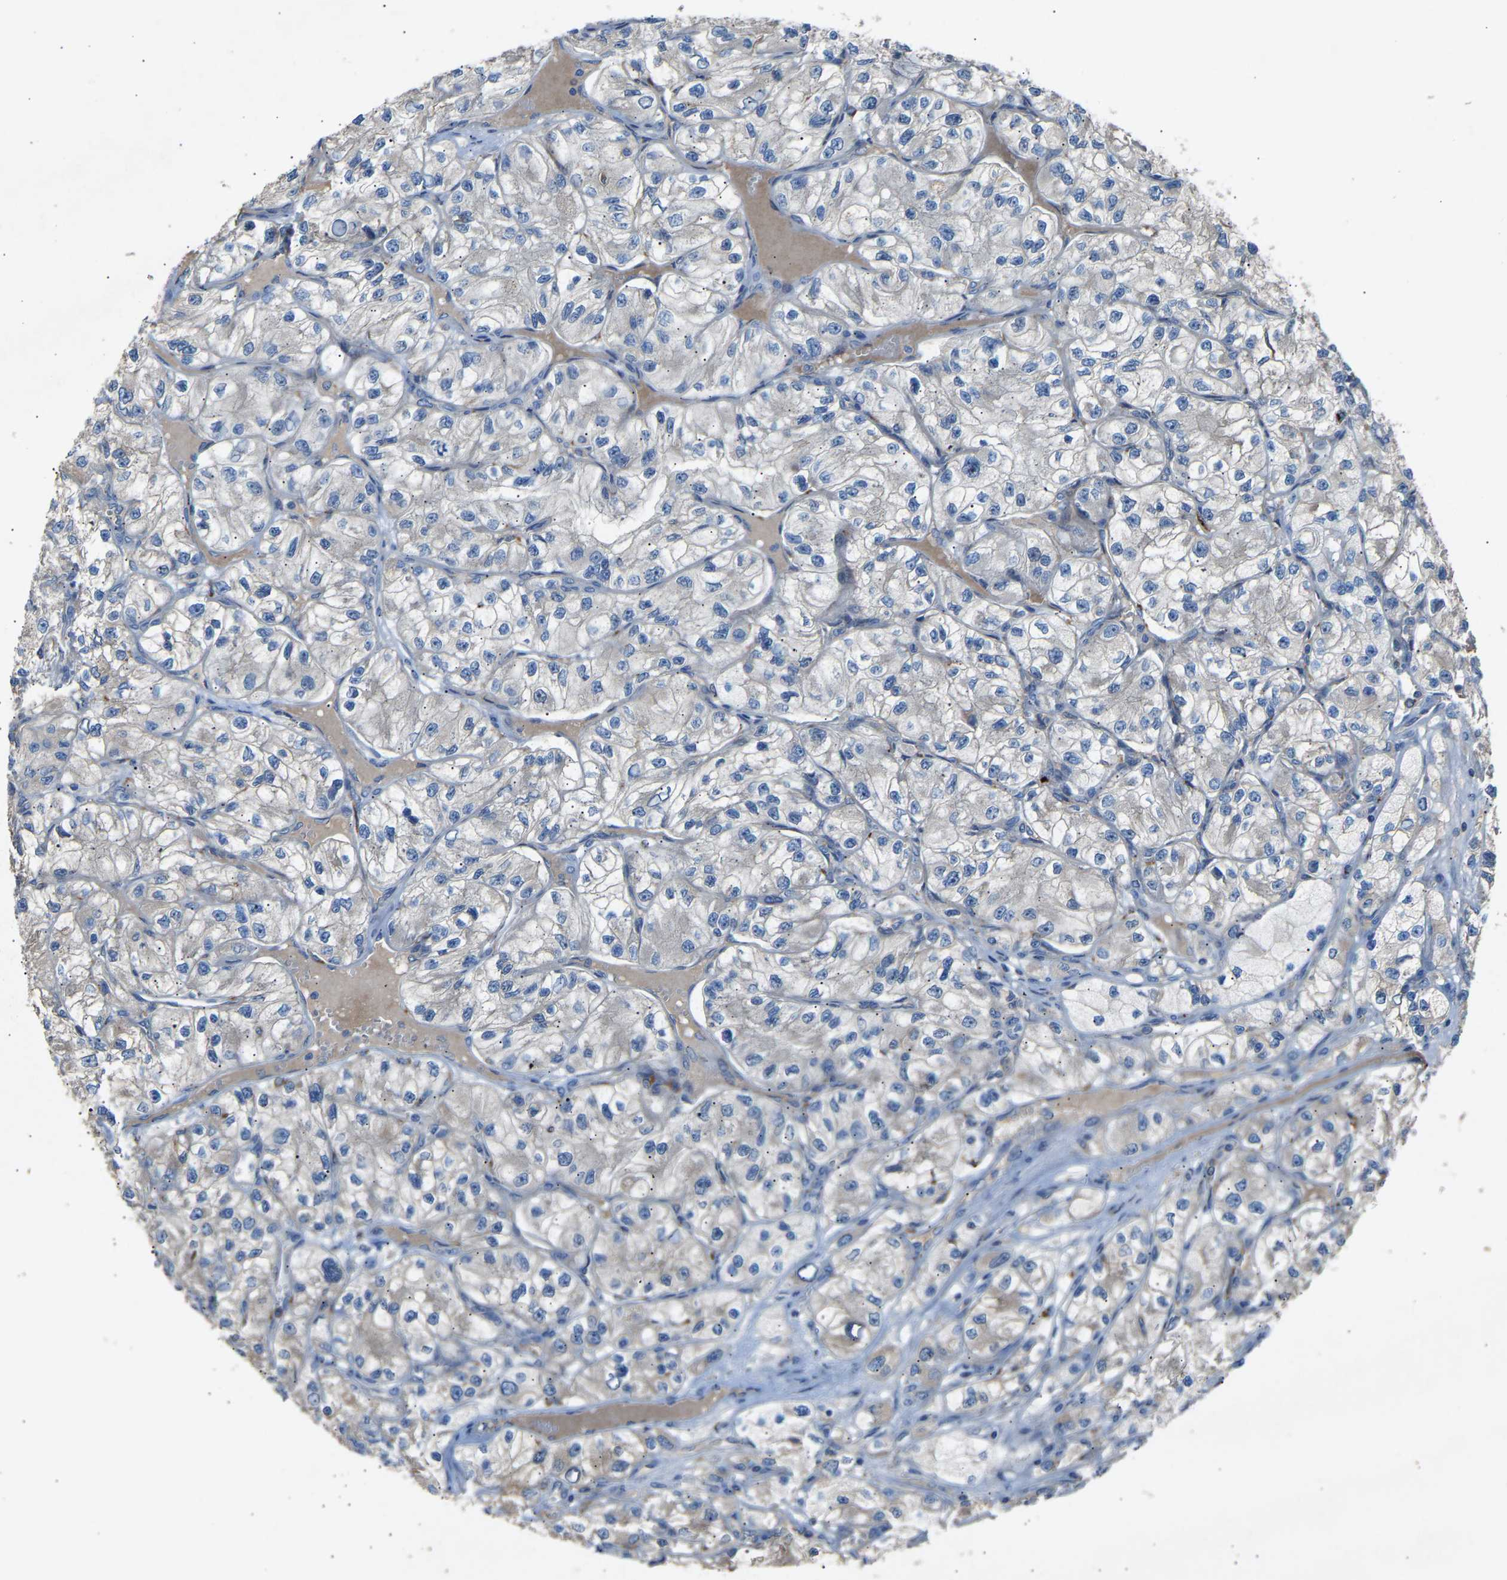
{"staining": {"intensity": "moderate", "quantity": "25%-75%", "location": "cytoplasmic/membranous"}, "tissue": "renal cancer", "cell_type": "Tumor cells", "image_type": "cancer", "snomed": [{"axis": "morphology", "description": "Adenocarcinoma, NOS"}, {"axis": "topography", "description": "Kidney"}], "caption": "A high-resolution image shows IHC staining of renal cancer (adenocarcinoma), which displays moderate cytoplasmic/membranous staining in approximately 25%-75% of tumor cells. The staining is performed using DAB brown chromogen to label protein expression. The nuclei are counter-stained blue using hematoxylin.", "gene": "RGP1", "patient": {"sex": "female", "age": 57}}